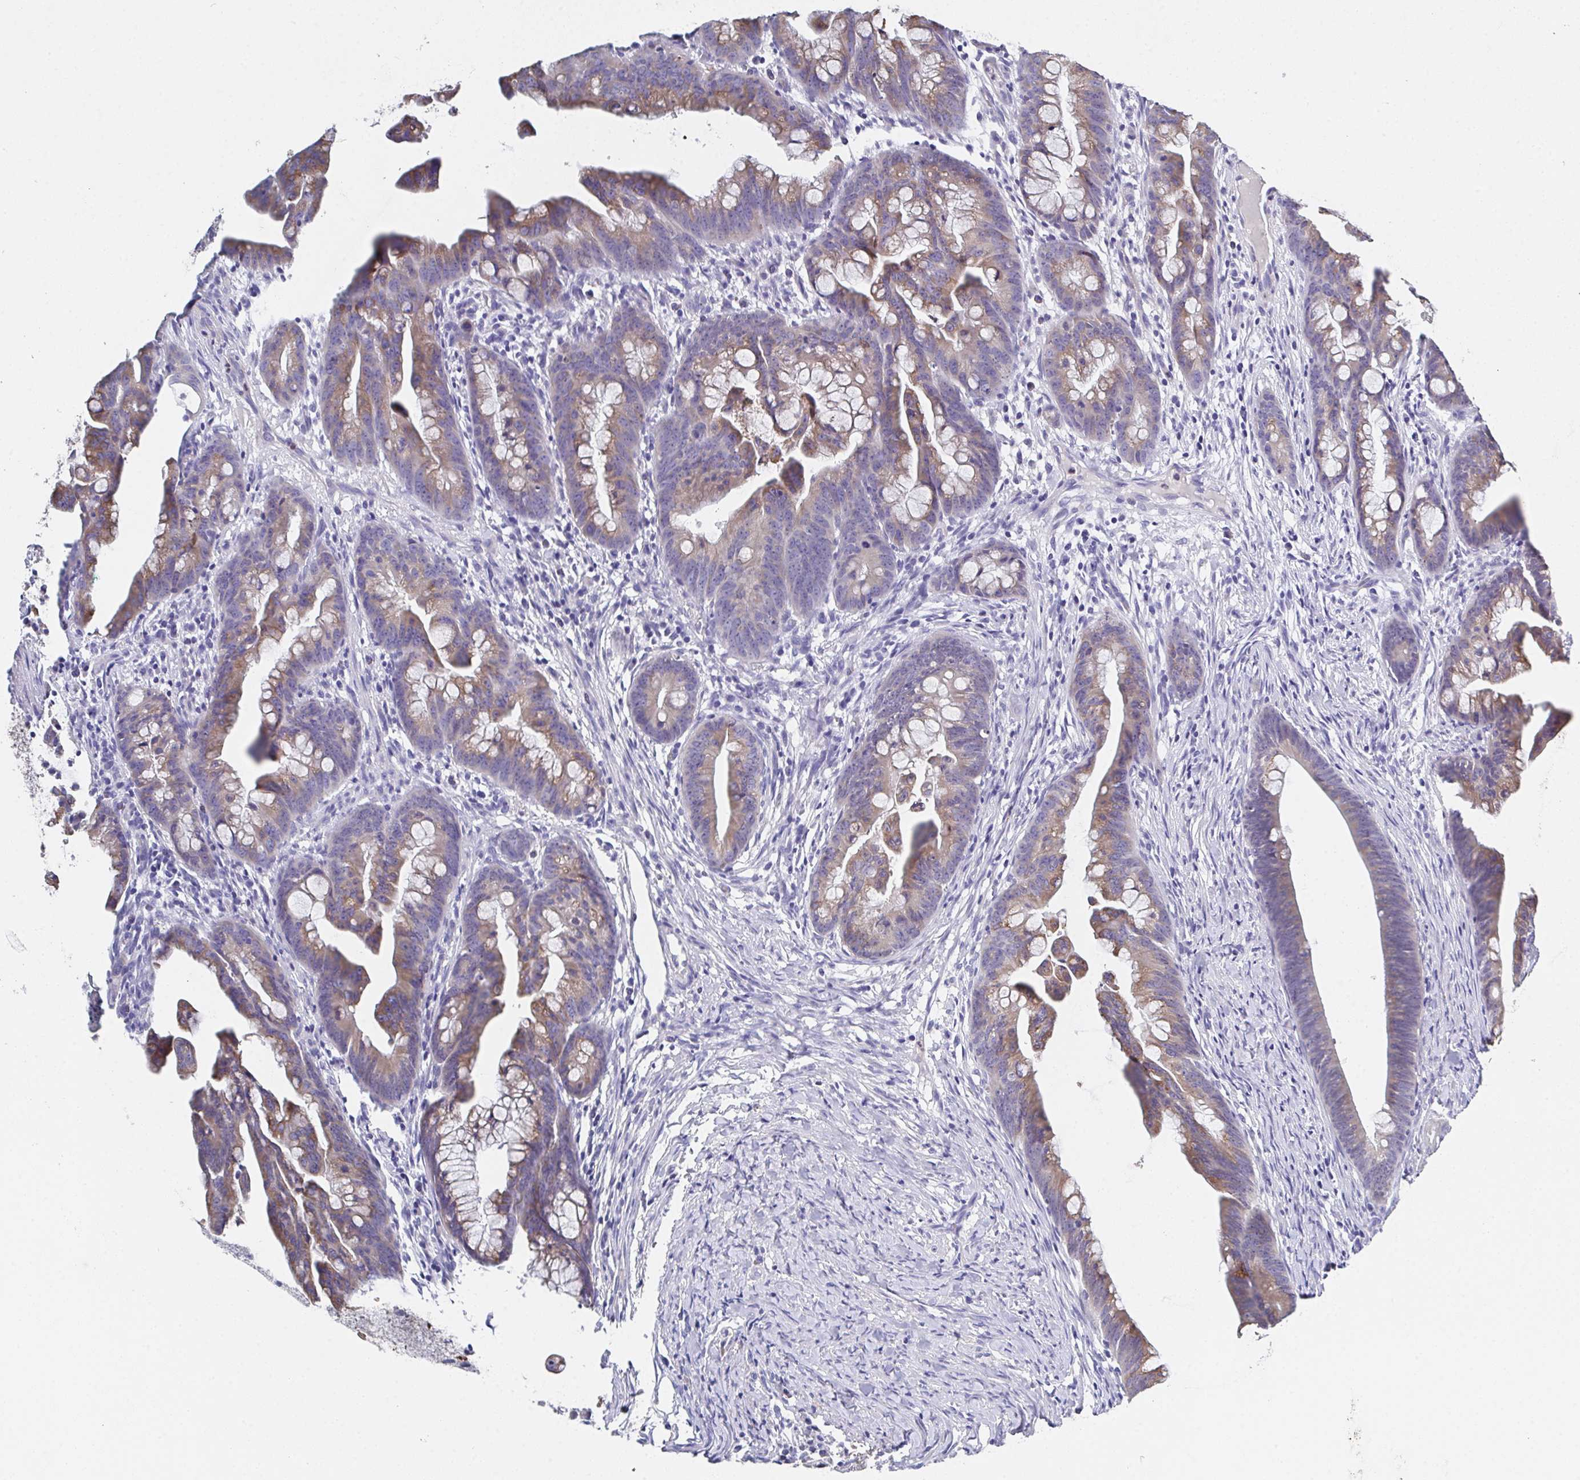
{"staining": {"intensity": "moderate", "quantity": ">75%", "location": "cytoplasmic/membranous"}, "tissue": "colorectal cancer", "cell_type": "Tumor cells", "image_type": "cancer", "snomed": [{"axis": "morphology", "description": "Adenocarcinoma, NOS"}, {"axis": "topography", "description": "Colon"}], "caption": "An immunohistochemistry (IHC) micrograph of tumor tissue is shown. Protein staining in brown shows moderate cytoplasmic/membranous positivity in colorectal cancer (adenocarcinoma) within tumor cells.", "gene": "SSC4D", "patient": {"sex": "male", "age": 62}}